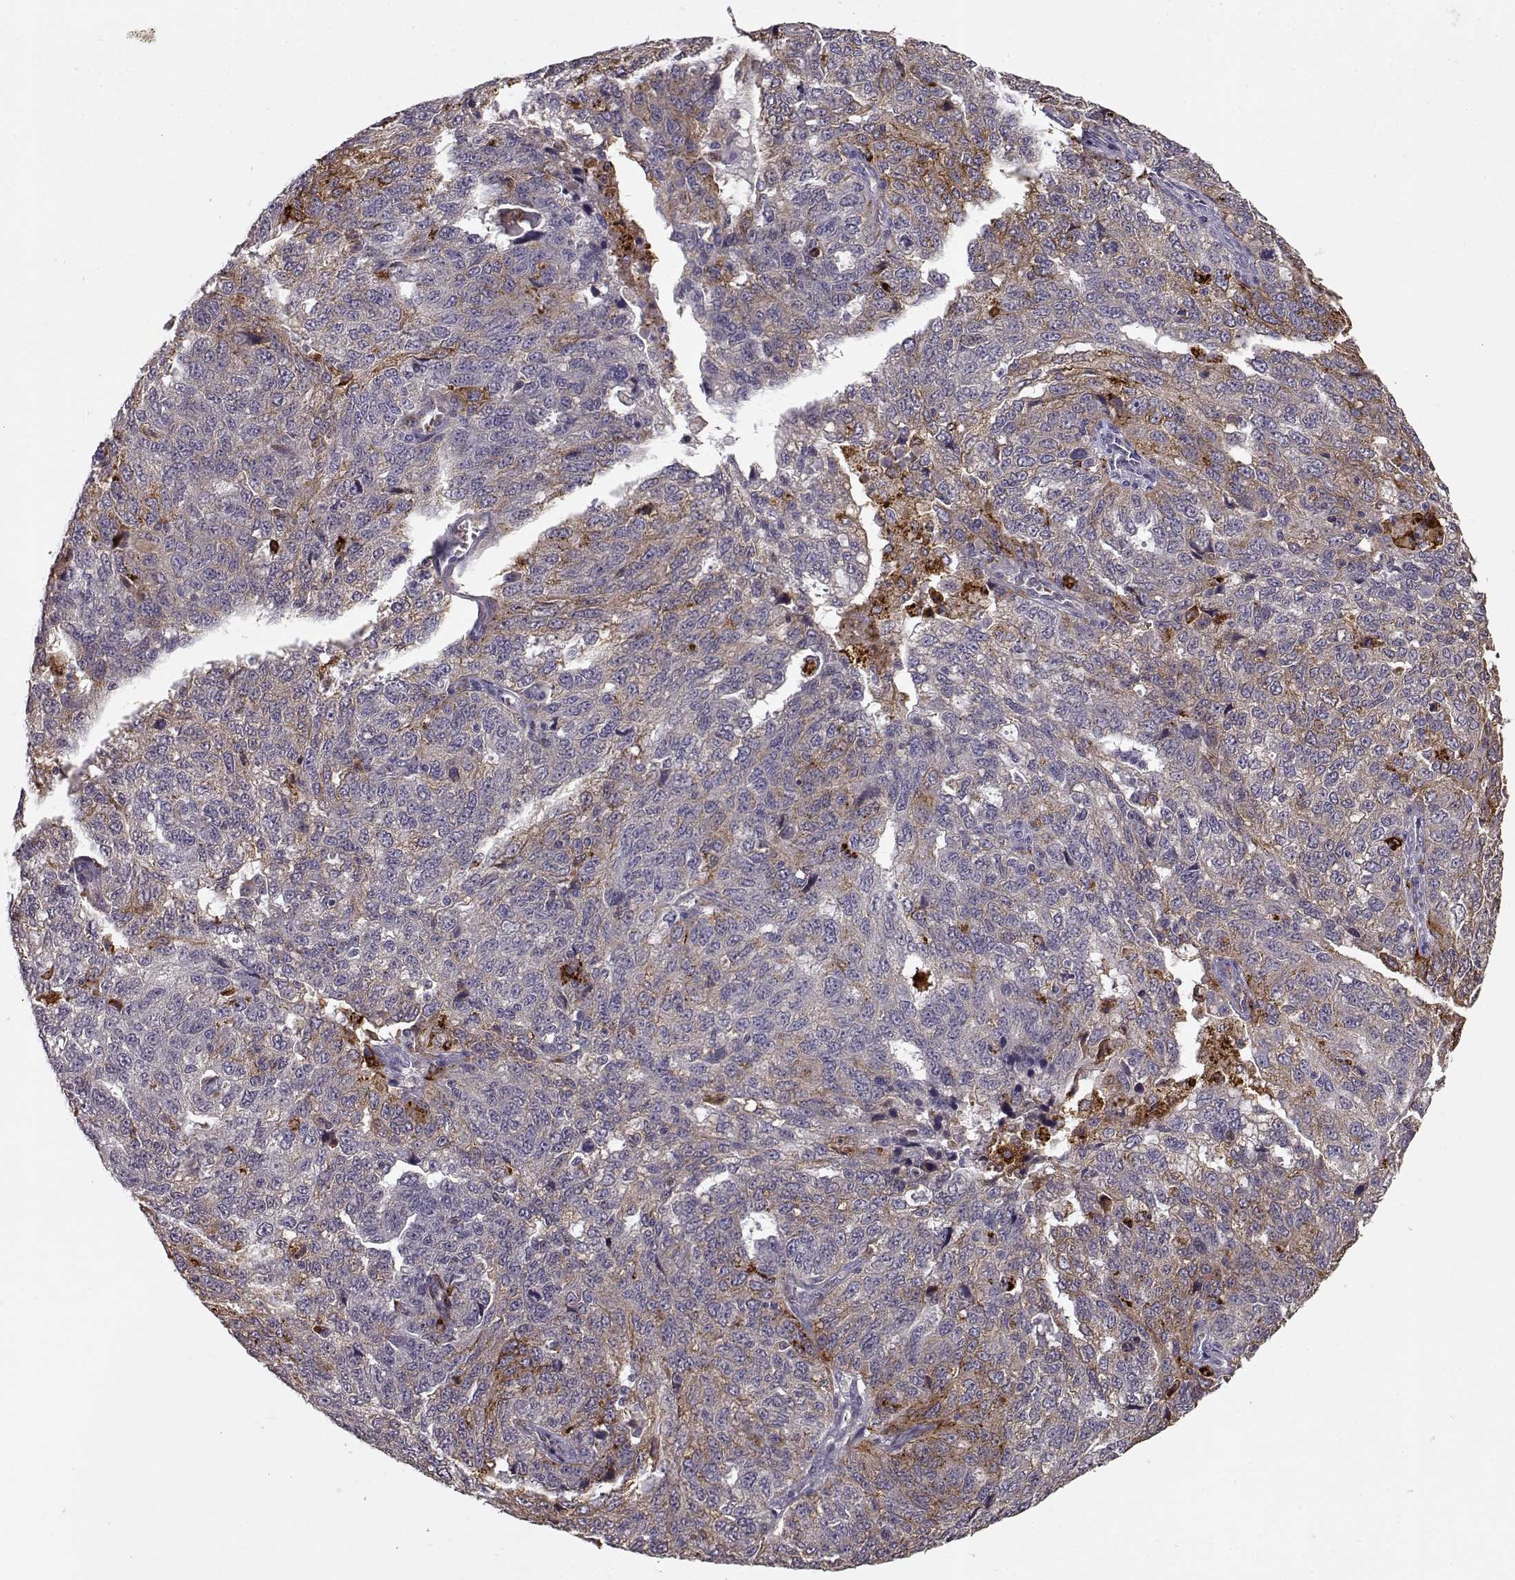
{"staining": {"intensity": "moderate", "quantity": "<25%", "location": "cytoplasmic/membranous"}, "tissue": "ovarian cancer", "cell_type": "Tumor cells", "image_type": "cancer", "snomed": [{"axis": "morphology", "description": "Cystadenocarcinoma, serous, NOS"}, {"axis": "topography", "description": "Ovary"}], "caption": "Serous cystadenocarcinoma (ovarian) stained with a brown dye reveals moderate cytoplasmic/membranous positive expression in approximately <25% of tumor cells.", "gene": "CCNF", "patient": {"sex": "female", "age": 71}}